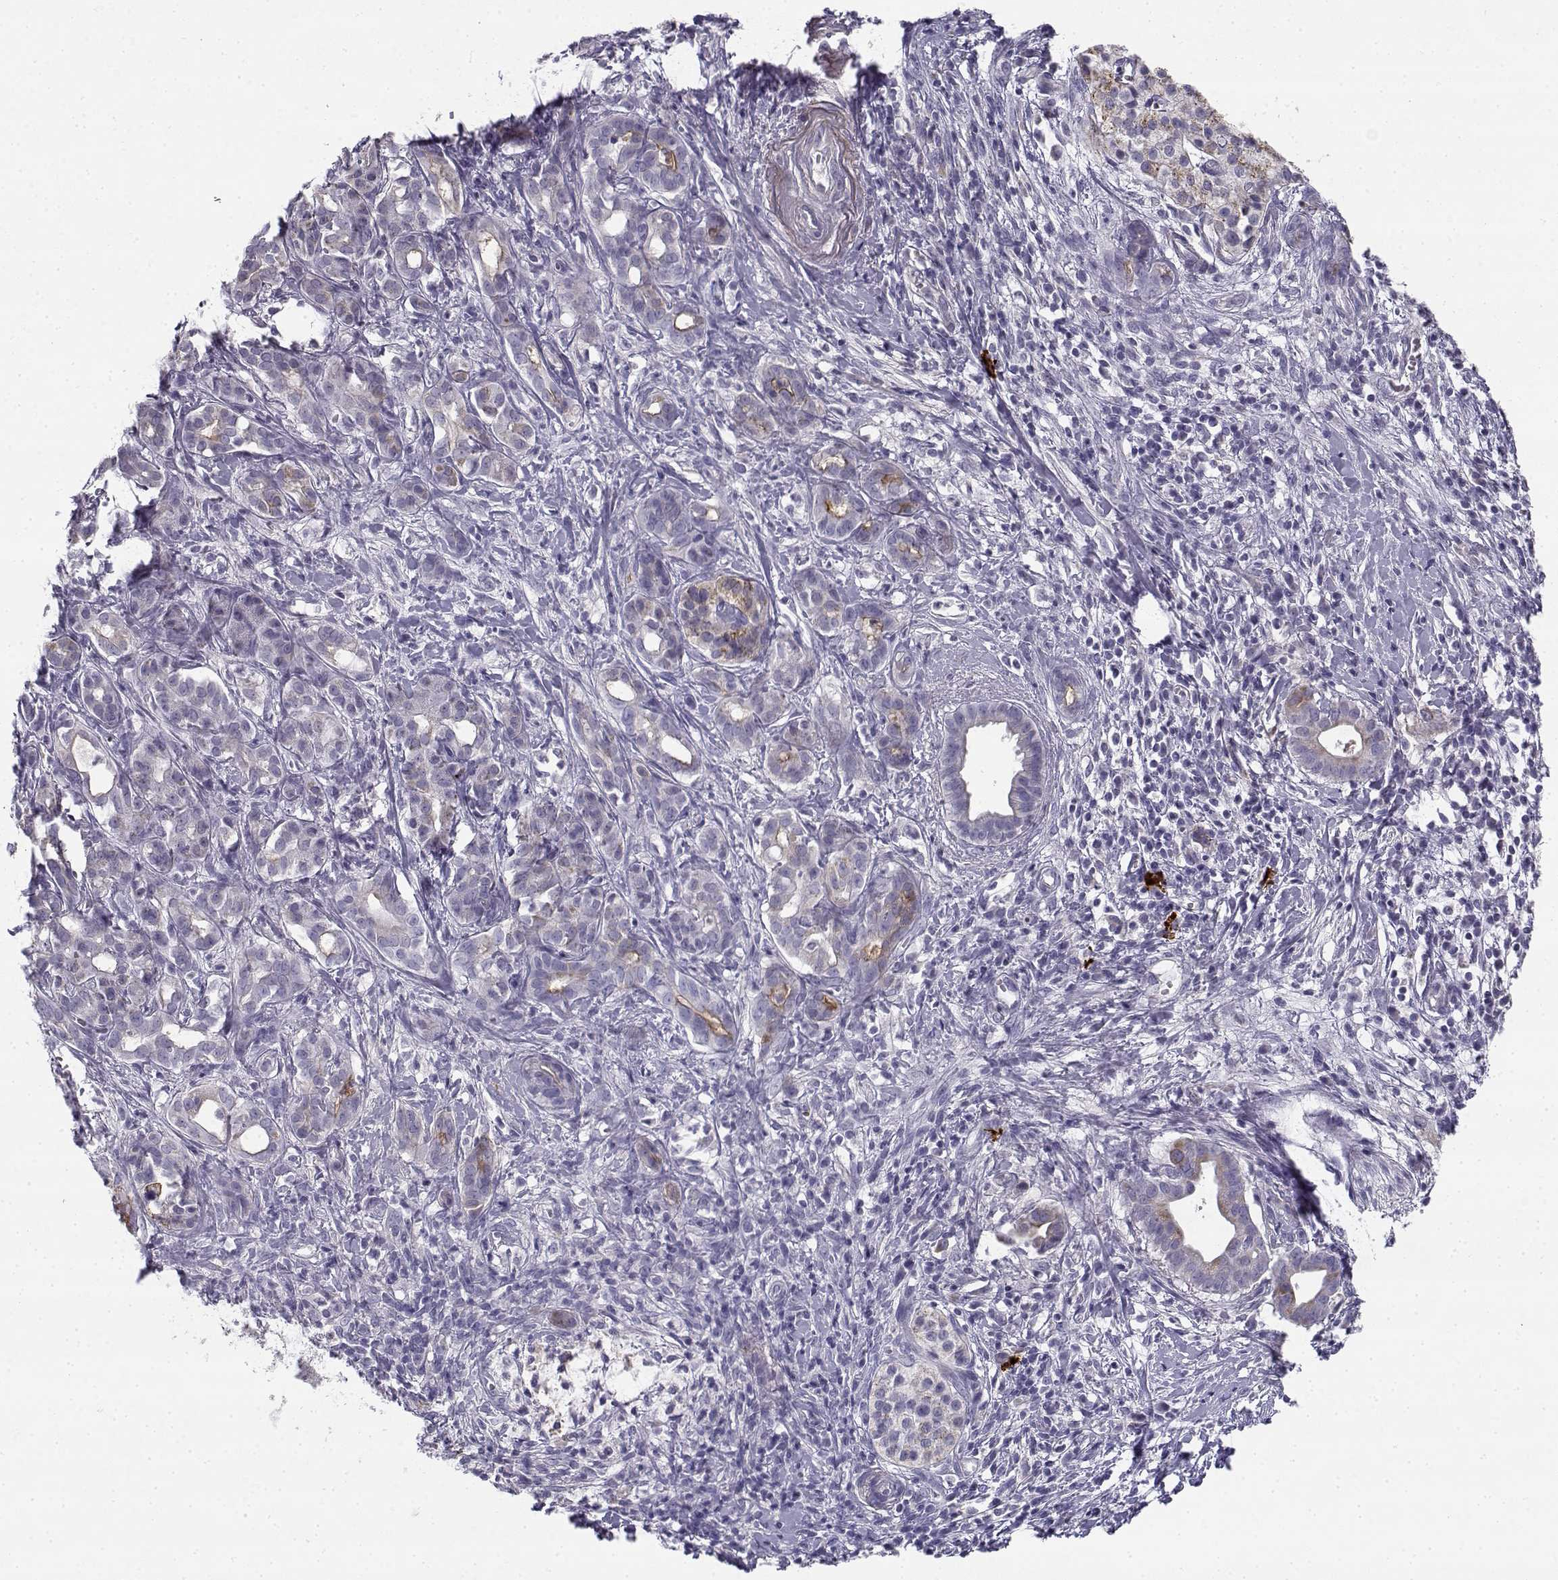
{"staining": {"intensity": "moderate", "quantity": "<25%", "location": "cytoplasmic/membranous"}, "tissue": "pancreatic cancer", "cell_type": "Tumor cells", "image_type": "cancer", "snomed": [{"axis": "morphology", "description": "Adenocarcinoma, NOS"}, {"axis": "topography", "description": "Pancreas"}], "caption": "Immunohistochemistry (IHC) micrograph of human pancreatic cancer (adenocarcinoma) stained for a protein (brown), which displays low levels of moderate cytoplasmic/membranous expression in approximately <25% of tumor cells.", "gene": "CREB3L3", "patient": {"sex": "male", "age": 61}}